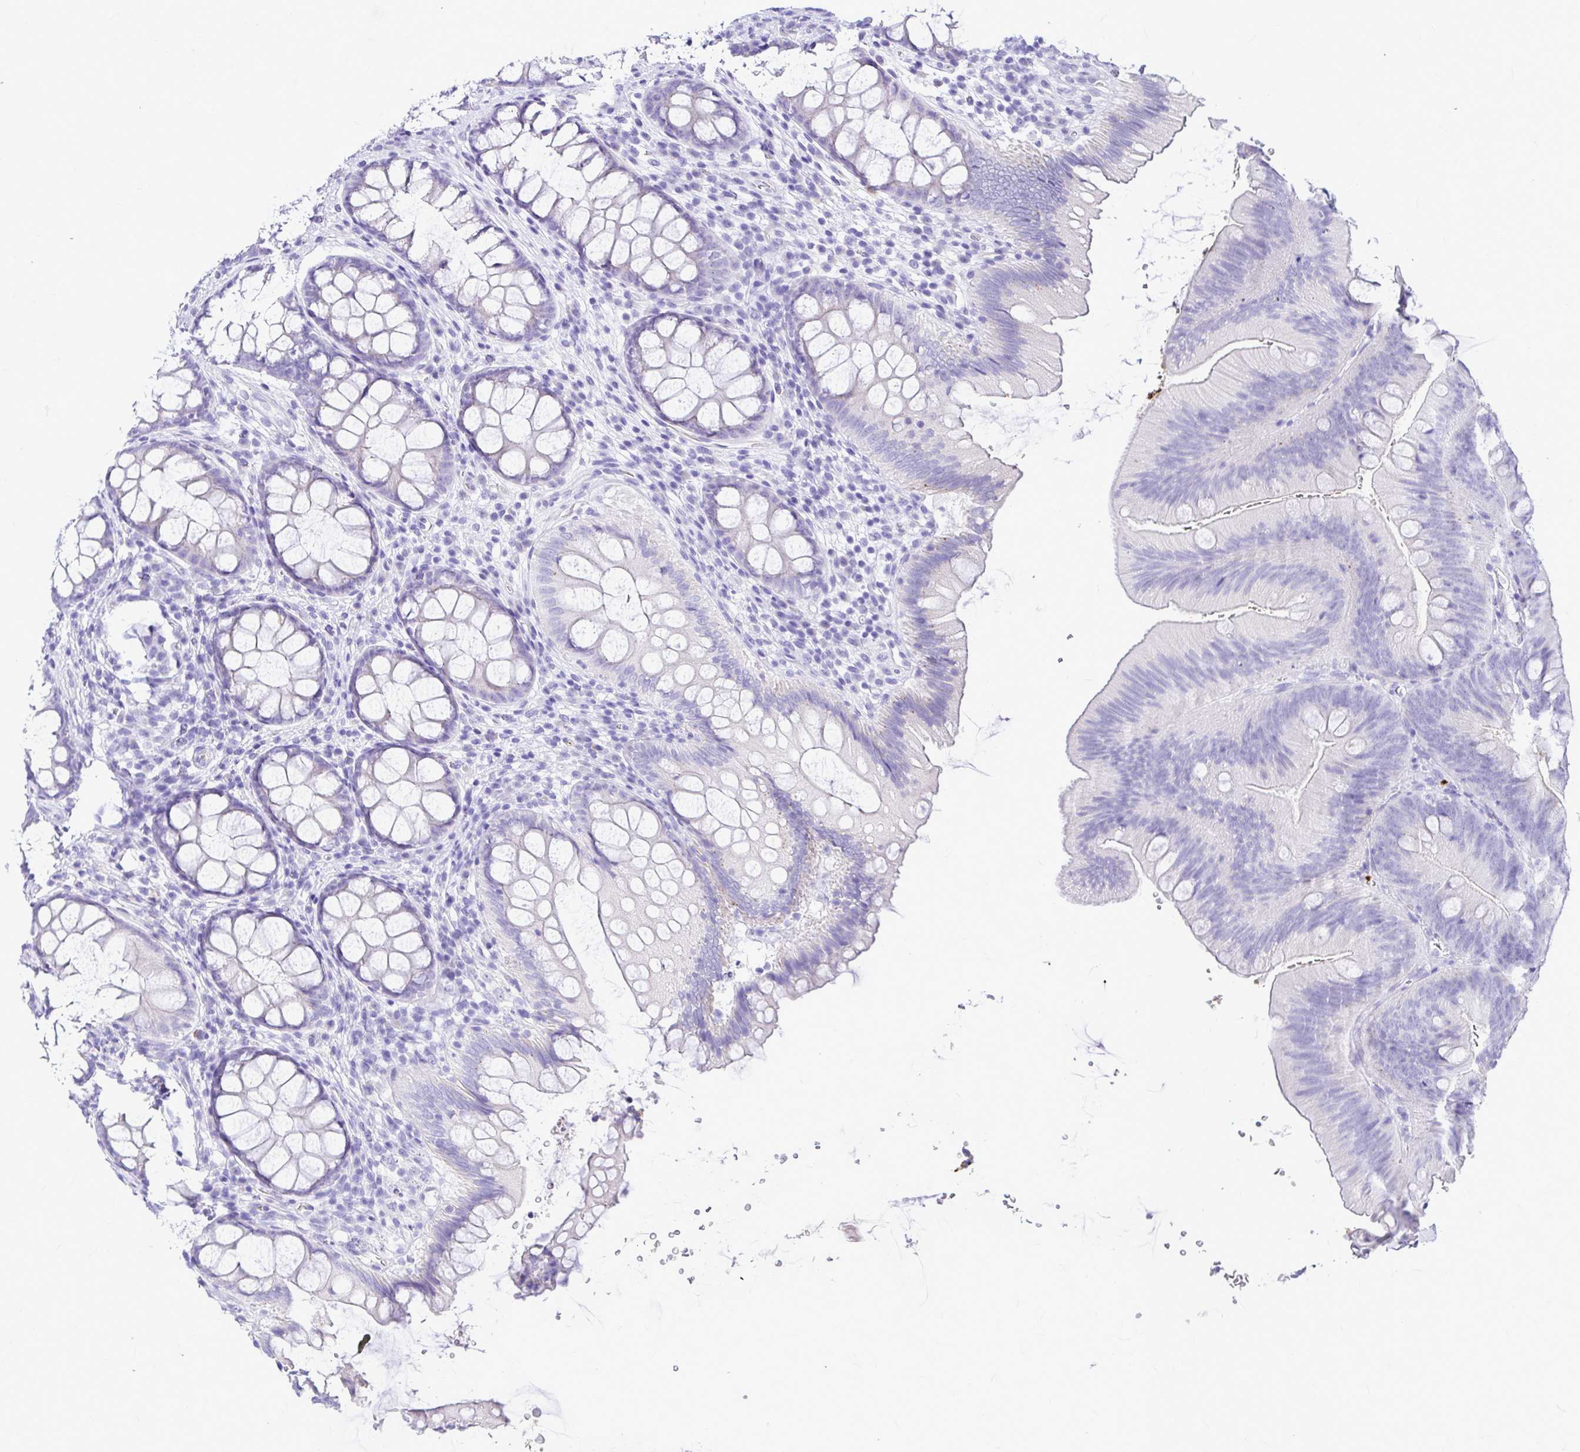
{"staining": {"intensity": "negative", "quantity": "none", "location": "none"}, "tissue": "colon", "cell_type": "Endothelial cells", "image_type": "normal", "snomed": [{"axis": "morphology", "description": "Normal tissue, NOS"}, {"axis": "morphology", "description": "Adenoma, NOS"}, {"axis": "topography", "description": "Soft tissue"}, {"axis": "topography", "description": "Colon"}], "caption": "Endothelial cells show no significant expression in benign colon. Nuclei are stained in blue.", "gene": "CLEC1B", "patient": {"sex": "male", "age": 47}}